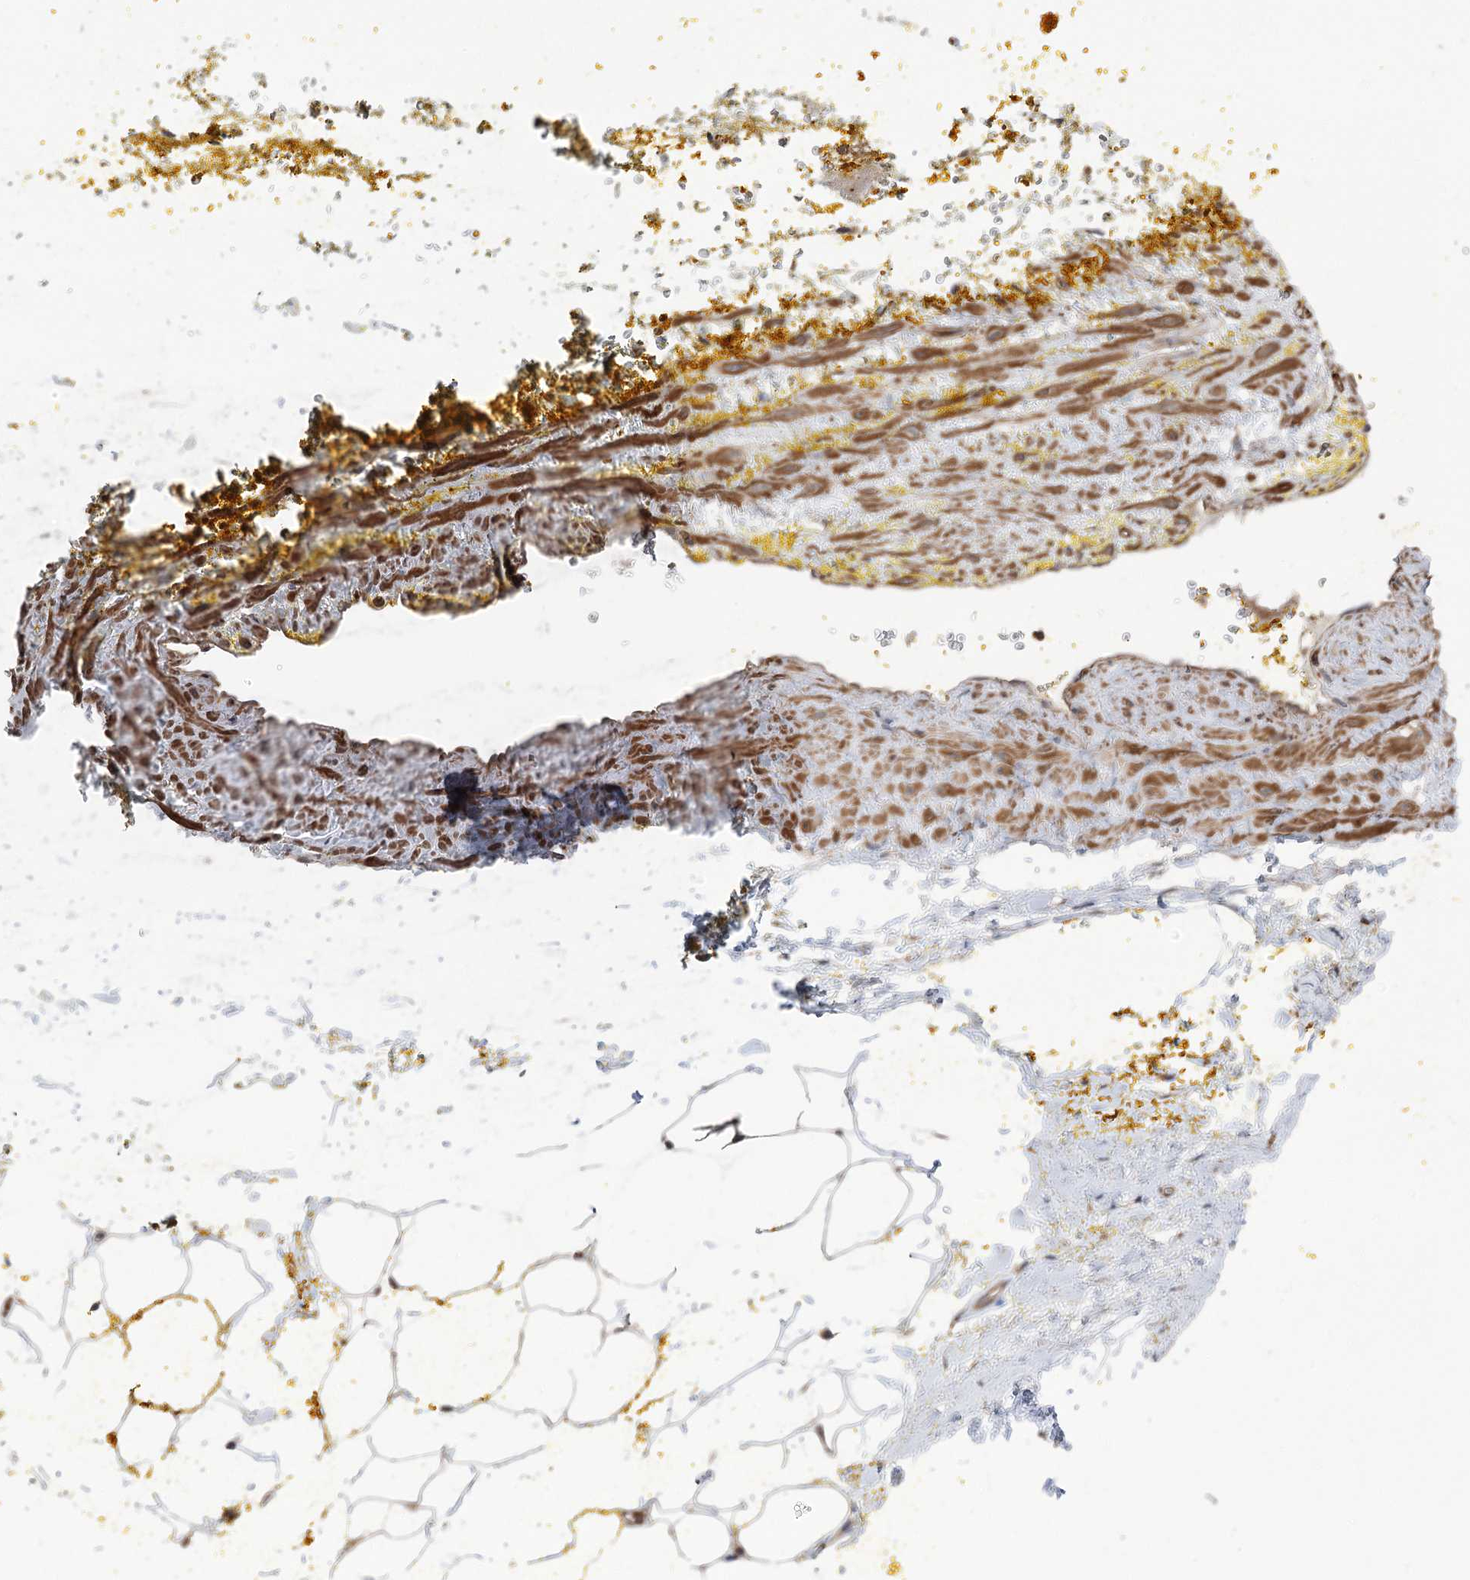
{"staining": {"intensity": "weak", "quantity": ">75%", "location": "cytoplasmic/membranous,nuclear"}, "tissue": "adipose tissue", "cell_type": "Adipocytes", "image_type": "normal", "snomed": [{"axis": "morphology", "description": "Normal tissue, NOS"}, {"axis": "morphology", "description": "Adenocarcinoma, Low grade"}, {"axis": "topography", "description": "Prostate"}, {"axis": "topography", "description": "Peripheral nerve tissue"}], "caption": "Brown immunohistochemical staining in unremarkable adipose tissue displays weak cytoplasmic/membranous,nuclear staining in about >75% of adipocytes.", "gene": "VPS37B", "patient": {"sex": "male", "age": 63}}